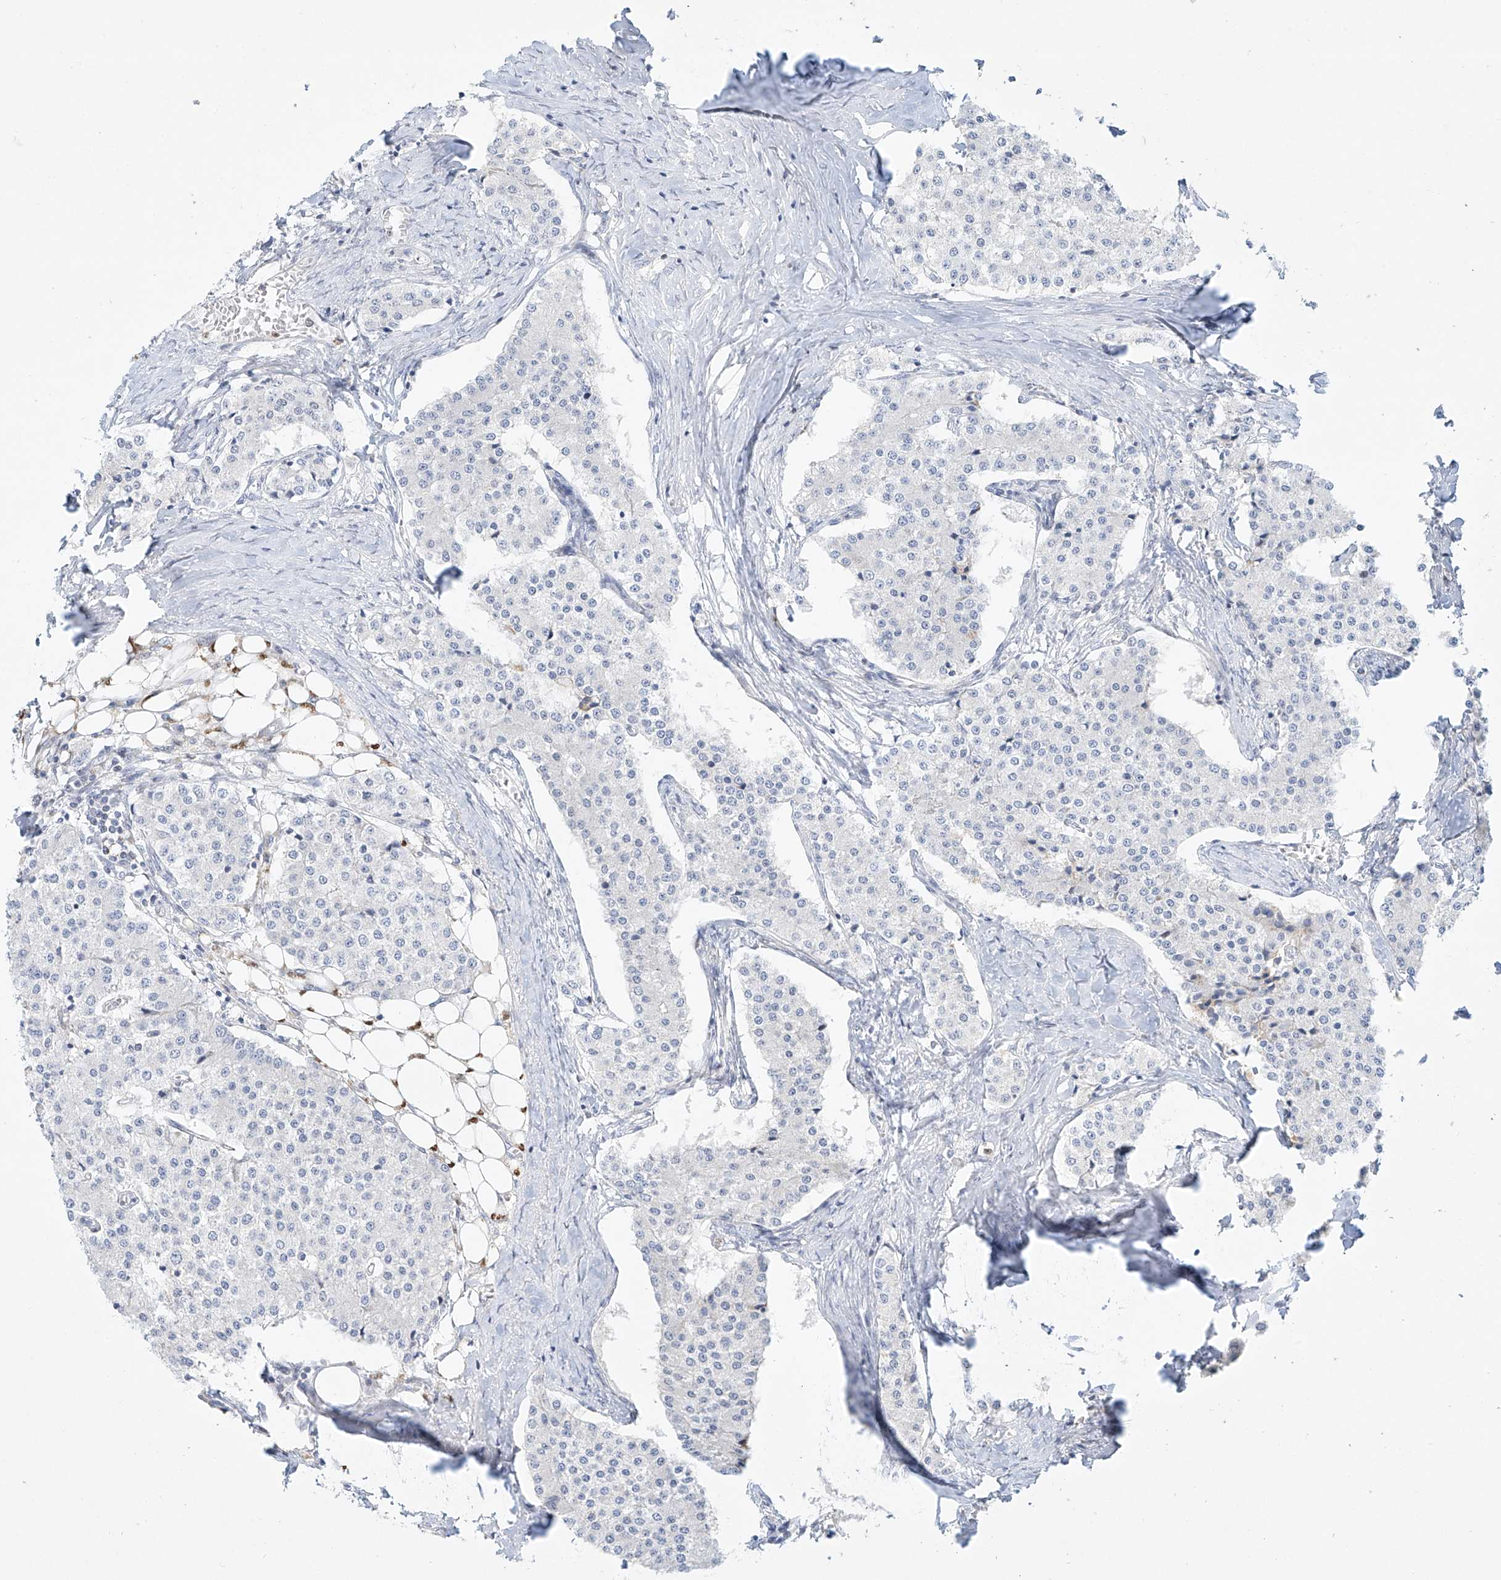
{"staining": {"intensity": "negative", "quantity": "none", "location": "none"}, "tissue": "carcinoid", "cell_type": "Tumor cells", "image_type": "cancer", "snomed": [{"axis": "morphology", "description": "Carcinoid, malignant, NOS"}, {"axis": "topography", "description": "Colon"}], "caption": "Immunohistochemistry (IHC) image of neoplastic tissue: human carcinoid stained with DAB (3,3'-diaminobenzidine) displays no significant protein positivity in tumor cells.", "gene": "SNU13", "patient": {"sex": "female", "age": 52}}